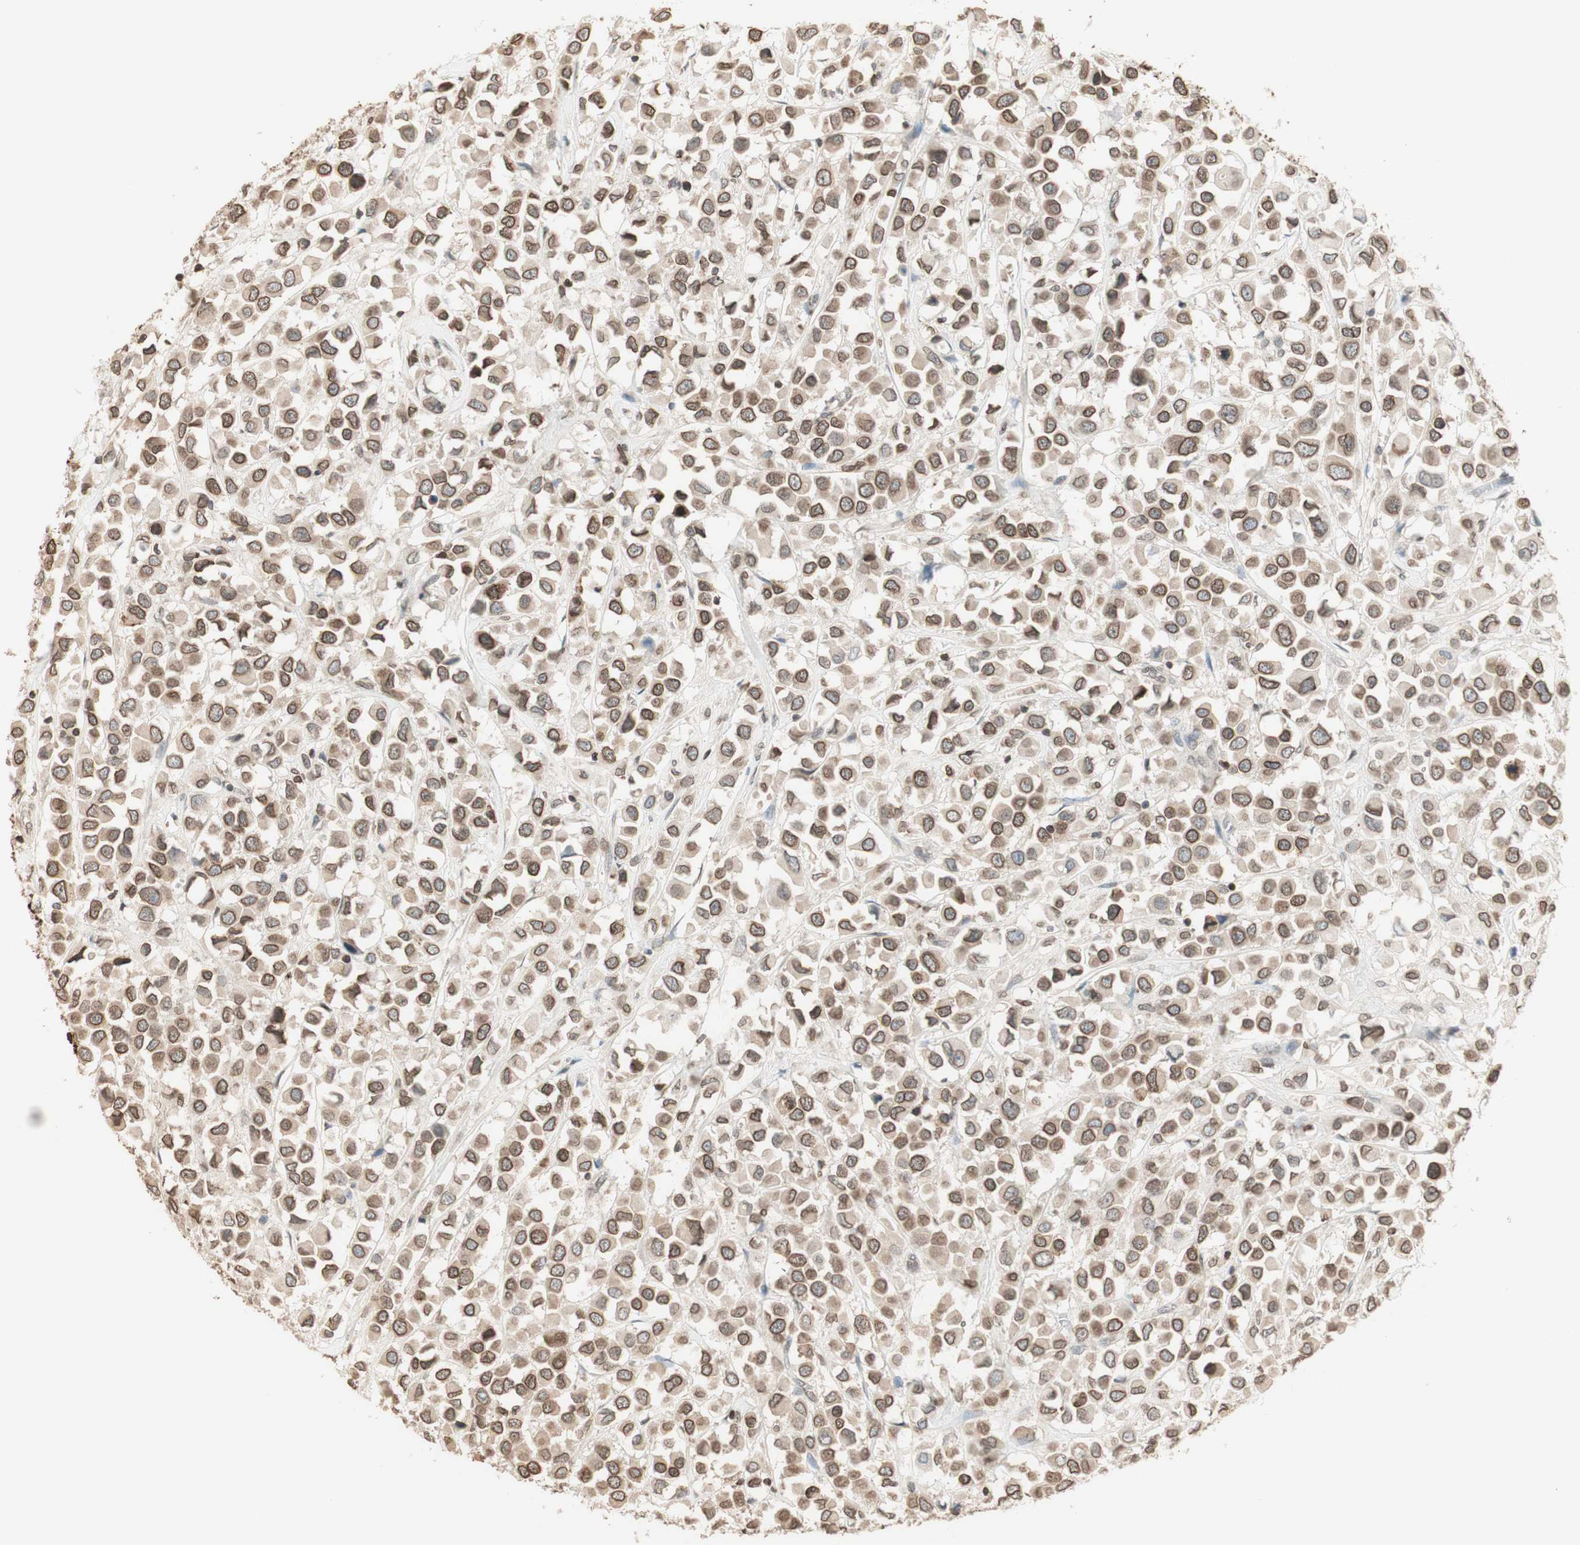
{"staining": {"intensity": "moderate", "quantity": ">75%", "location": "cytoplasmic/membranous,nuclear"}, "tissue": "breast cancer", "cell_type": "Tumor cells", "image_type": "cancer", "snomed": [{"axis": "morphology", "description": "Duct carcinoma"}, {"axis": "topography", "description": "Breast"}], "caption": "Immunohistochemical staining of human breast cancer (intraductal carcinoma) shows medium levels of moderate cytoplasmic/membranous and nuclear protein staining in about >75% of tumor cells.", "gene": "TMPO", "patient": {"sex": "female", "age": 61}}